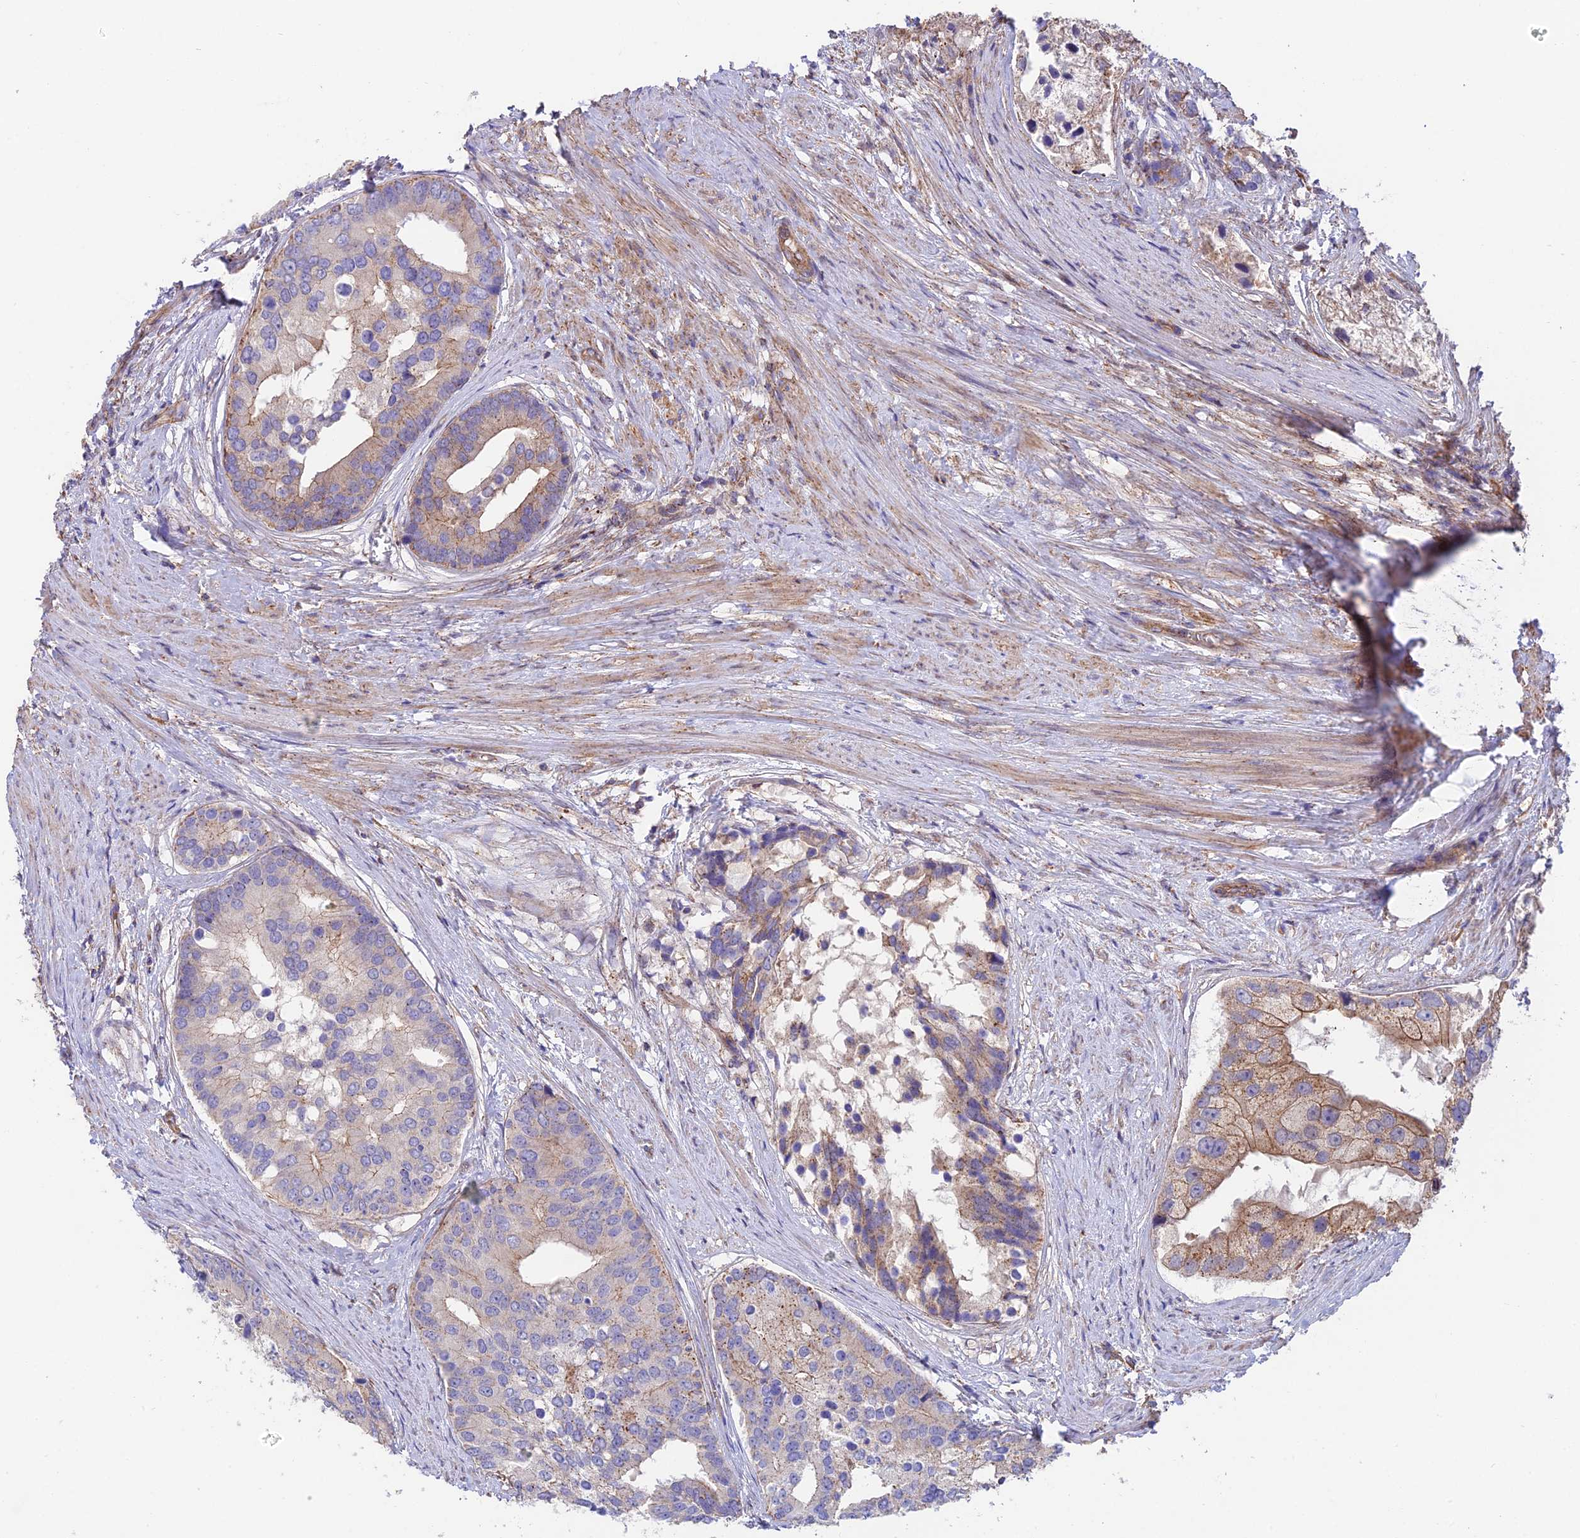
{"staining": {"intensity": "moderate", "quantity": "<25%", "location": "cytoplasmic/membranous"}, "tissue": "prostate cancer", "cell_type": "Tumor cells", "image_type": "cancer", "snomed": [{"axis": "morphology", "description": "Adenocarcinoma, High grade"}, {"axis": "topography", "description": "Prostate"}], "caption": "The photomicrograph reveals staining of high-grade adenocarcinoma (prostate), revealing moderate cytoplasmic/membranous protein expression (brown color) within tumor cells.", "gene": "QRFP", "patient": {"sex": "male", "age": 62}}